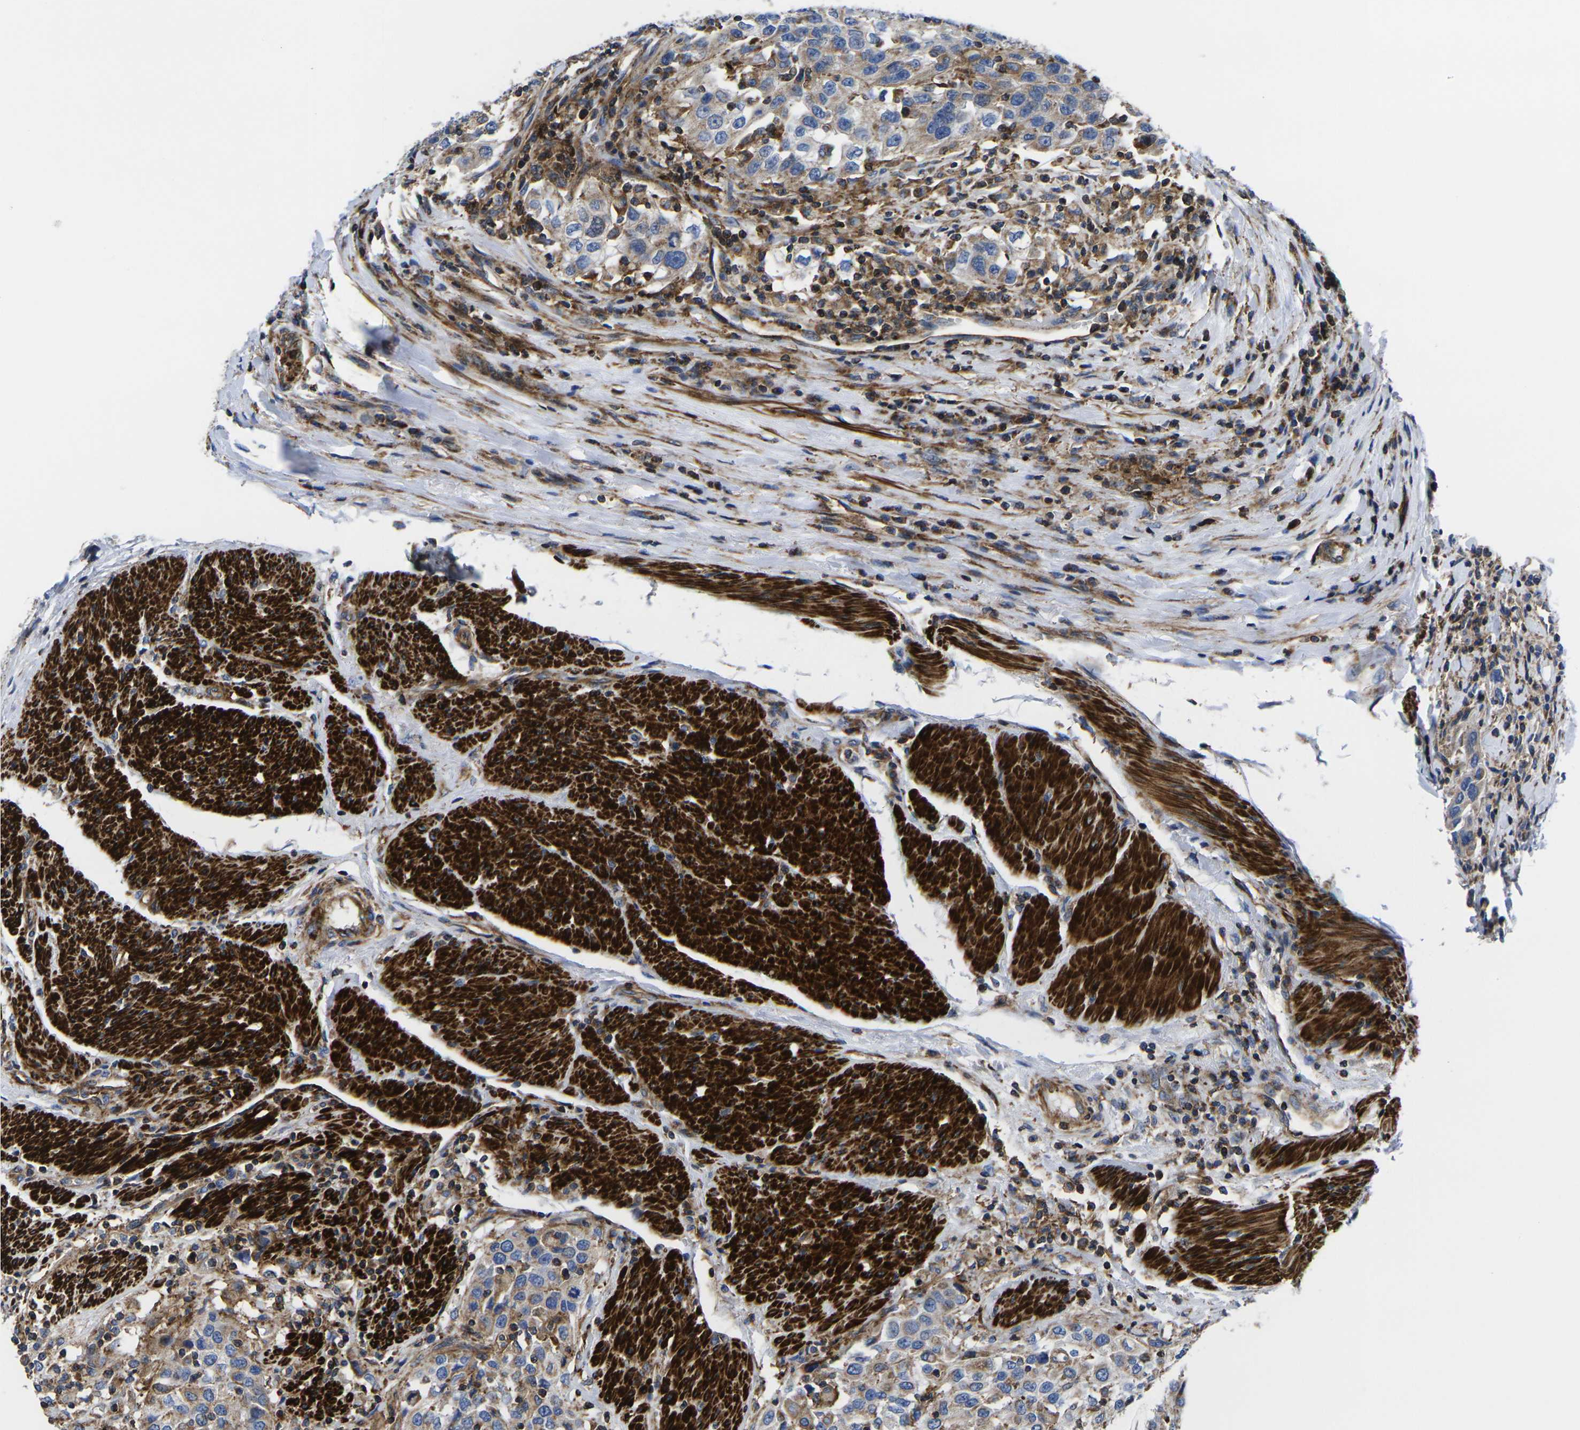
{"staining": {"intensity": "weak", "quantity": "<25%", "location": "cytoplasmic/membranous"}, "tissue": "urothelial cancer", "cell_type": "Tumor cells", "image_type": "cancer", "snomed": [{"axis": "morphology", "description": "Urothelial carcinoma, High grade"}, {"axis": "topography", "description": "Urinary bladder"}], "caption": "This histopathology image is of urothelial cancer stained with immunohistochemistry to label a protein in brown with the nuclei are counter-stained blue. There is no positivity in tumor cells.", "gene": "GPR4", "patient": {"sex": "female", "age": 80}}